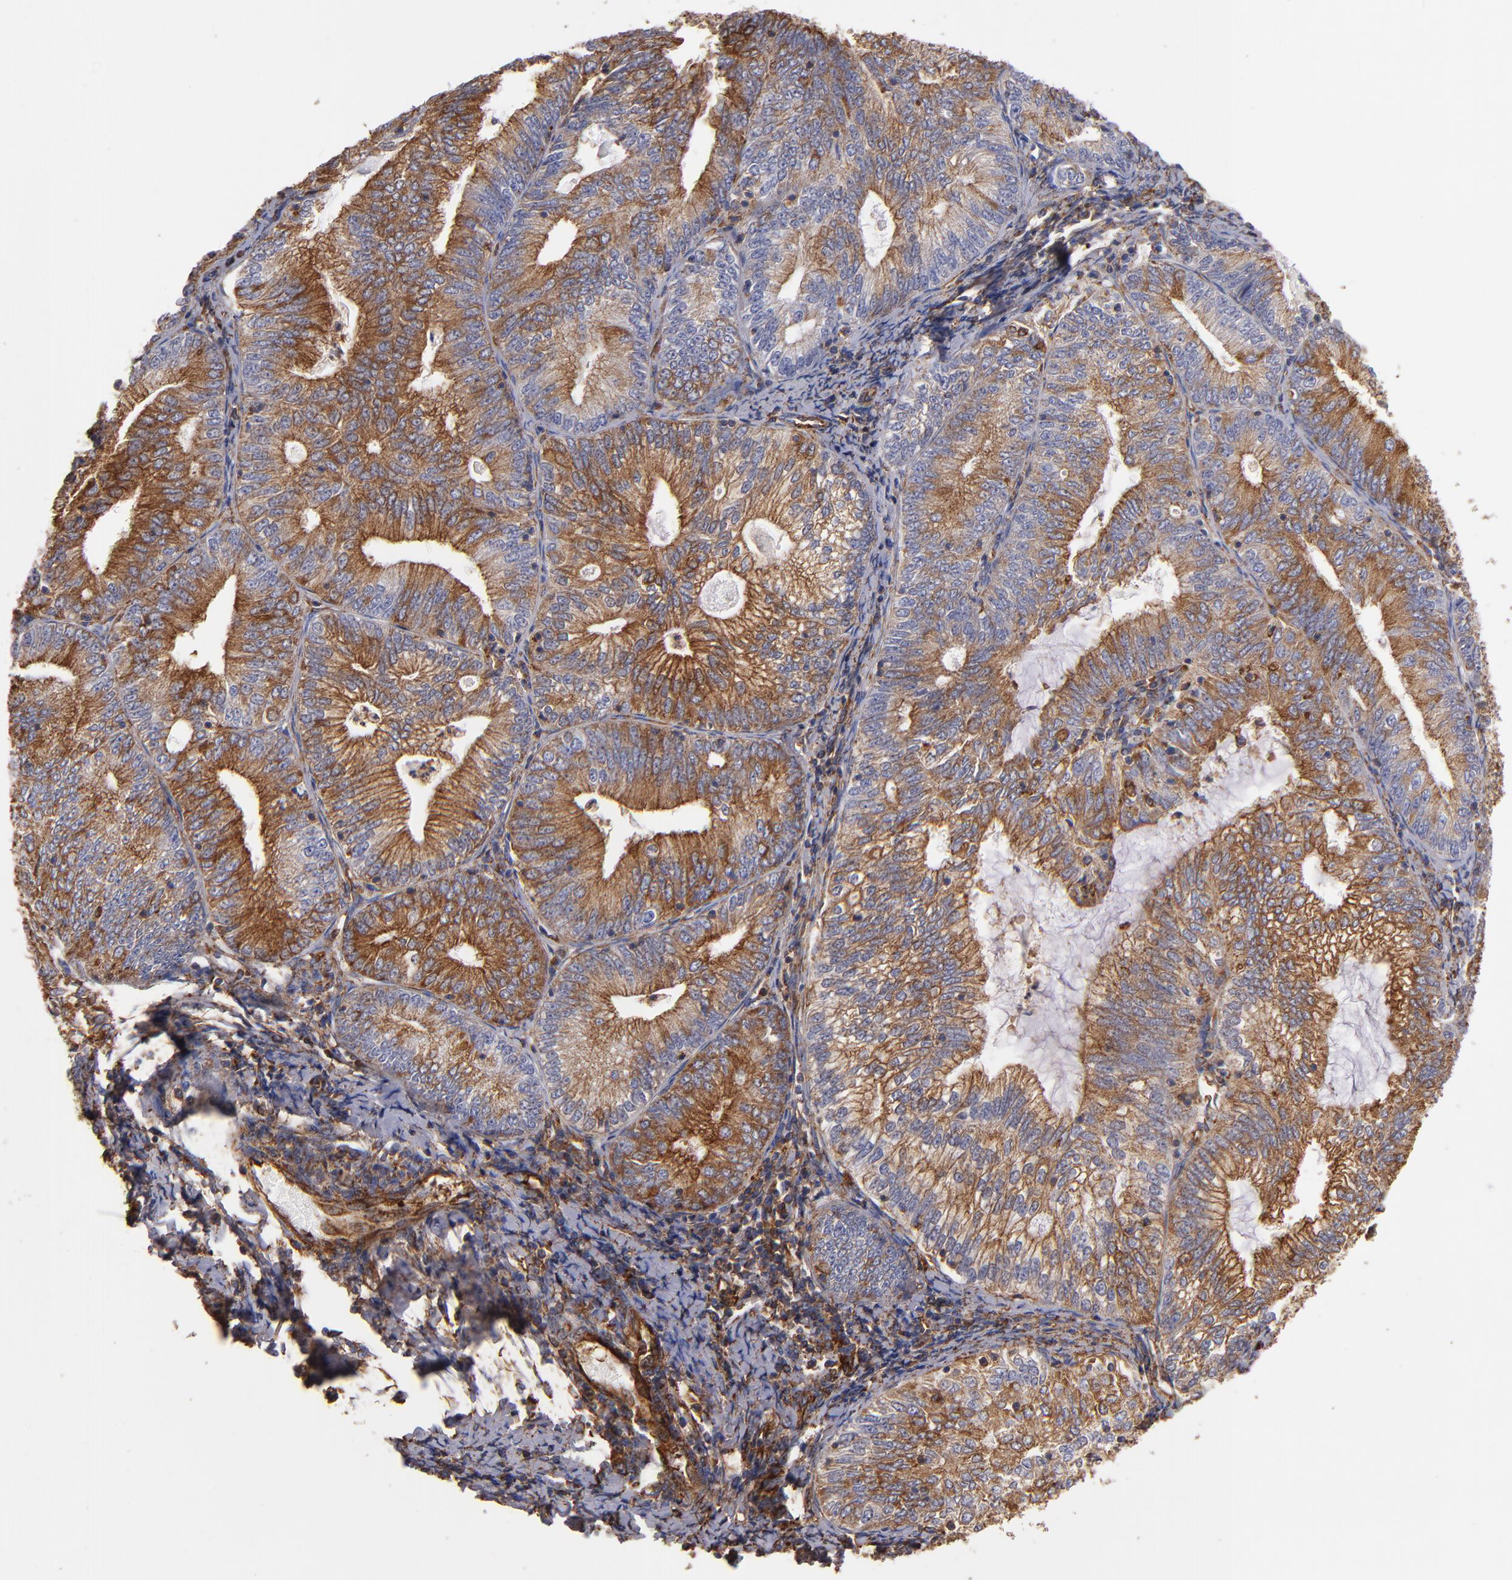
{"staining": {"intensity": "strong", "quantity": ">75%", "location": "cytoplasmic/membranous"}, "tissue": "endometrial cancer", "cell_type": "Tumor cells", "image_type": "cancer", "snomed": [{"axis": "morphology", "description": "Adenocarcinoma, NOS"}, {"axis": "topography", "description": "Endometrium"}], "caption": "Endometrial cancer (adenocarcinoma) stained with DAB immunohistochemistry (IHC) displays high levels of strong cytoplasmic/membranous positivity in approximately >75% of tumor cells. Using DAB (brown) and hematoxylin (blue) stains, captured at high magnification using brightfield microscopy.", "gene": "MVP", "patient": {"sex": "female", "age": 69}}